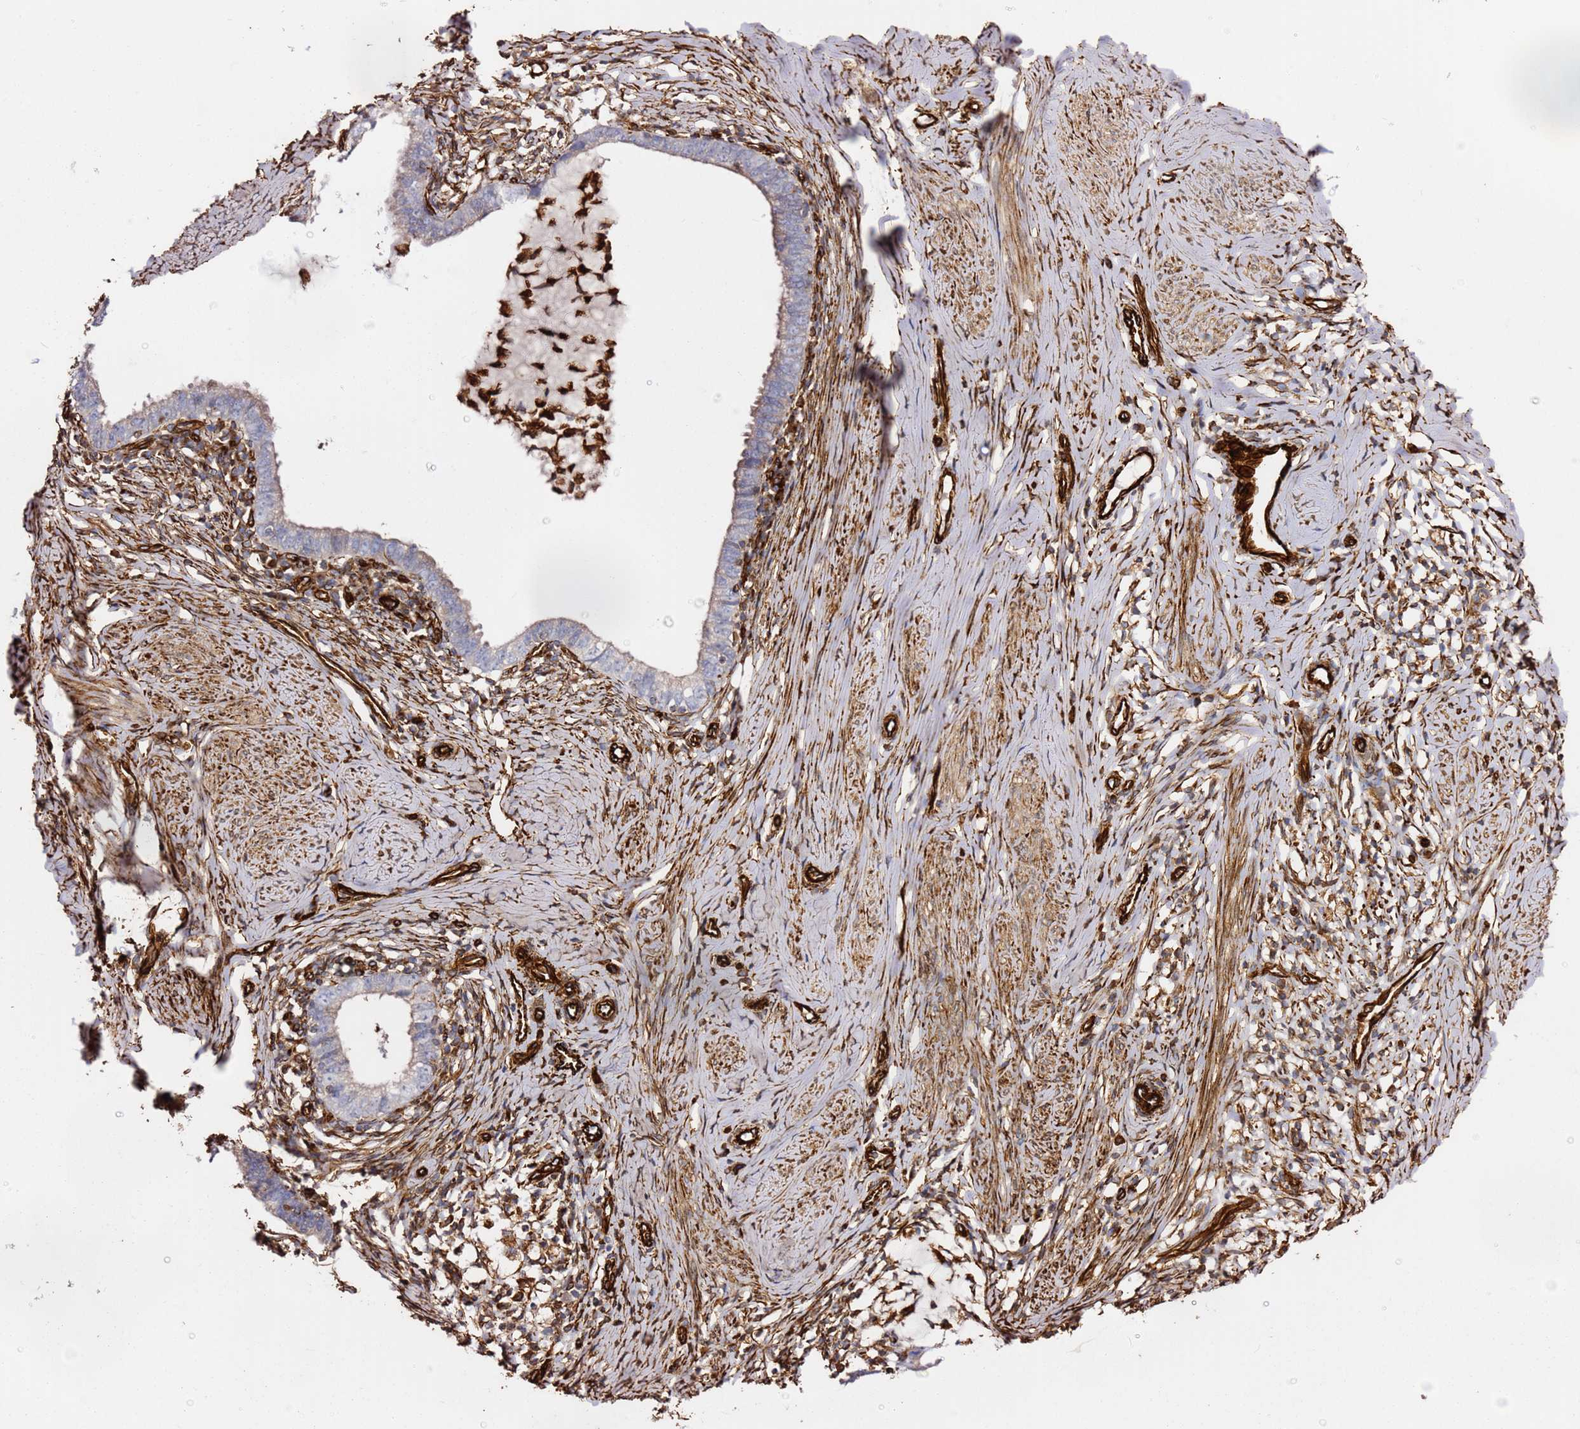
{"staining": {"intensity": "negative", "quantity": "none", "location": "none"}, "tissue": "cervical cancer", "cell_type": "Tumor cells", "image_type": "cancer", "snomed": [{"axis": "morphology", "description": "Adenocarcinoma, NOS"}, {"axis": "topography", "description": "Cervix"}], "caption": "DAB (3,3'-diaminobenzidine) immunohistochemical staining of human adenocarcinoma (cervical) demonstrates no significant staining in tumor cells.", "gene": "MRGPRE", "patient": {"sex": "female", "age": 36}}